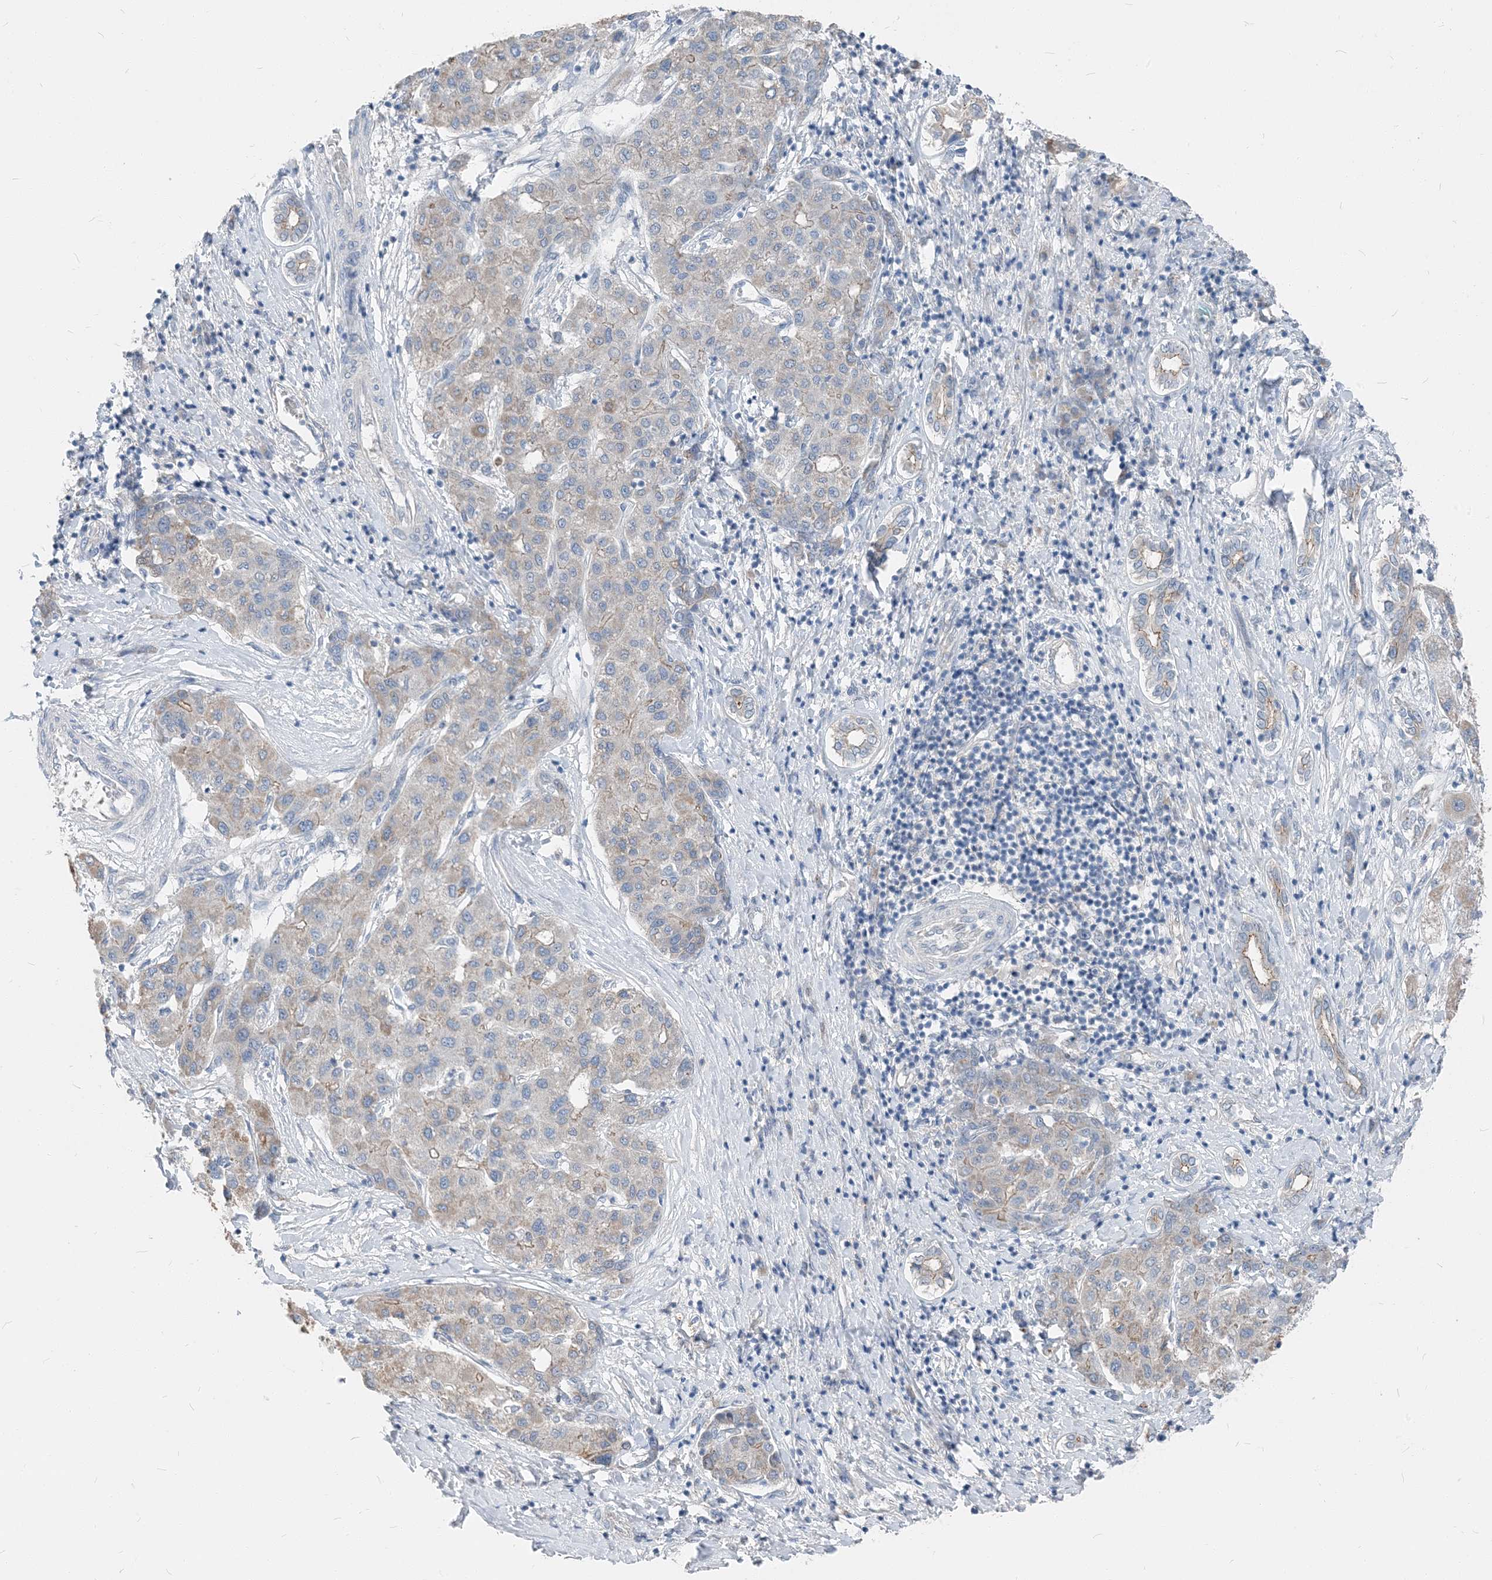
{"staining": {"intensity": "negative", "quantity": "none", "location": "none"}, "tissue": "liver cancer", "cell_type": "Tumor cells", "image_type": "cancer", "snomed": [{"axis": "morphology", "description": "Carcinoma, Hepatocellular, NOS"}, {"axis": "topography", "description": "Liver"}], "caption": "Tumor cells are negative for brown protein staining in hepatocellular carcinoma (liver).", "gene": "NCOA7", "patient": {"sex": "male", "age": 65}}